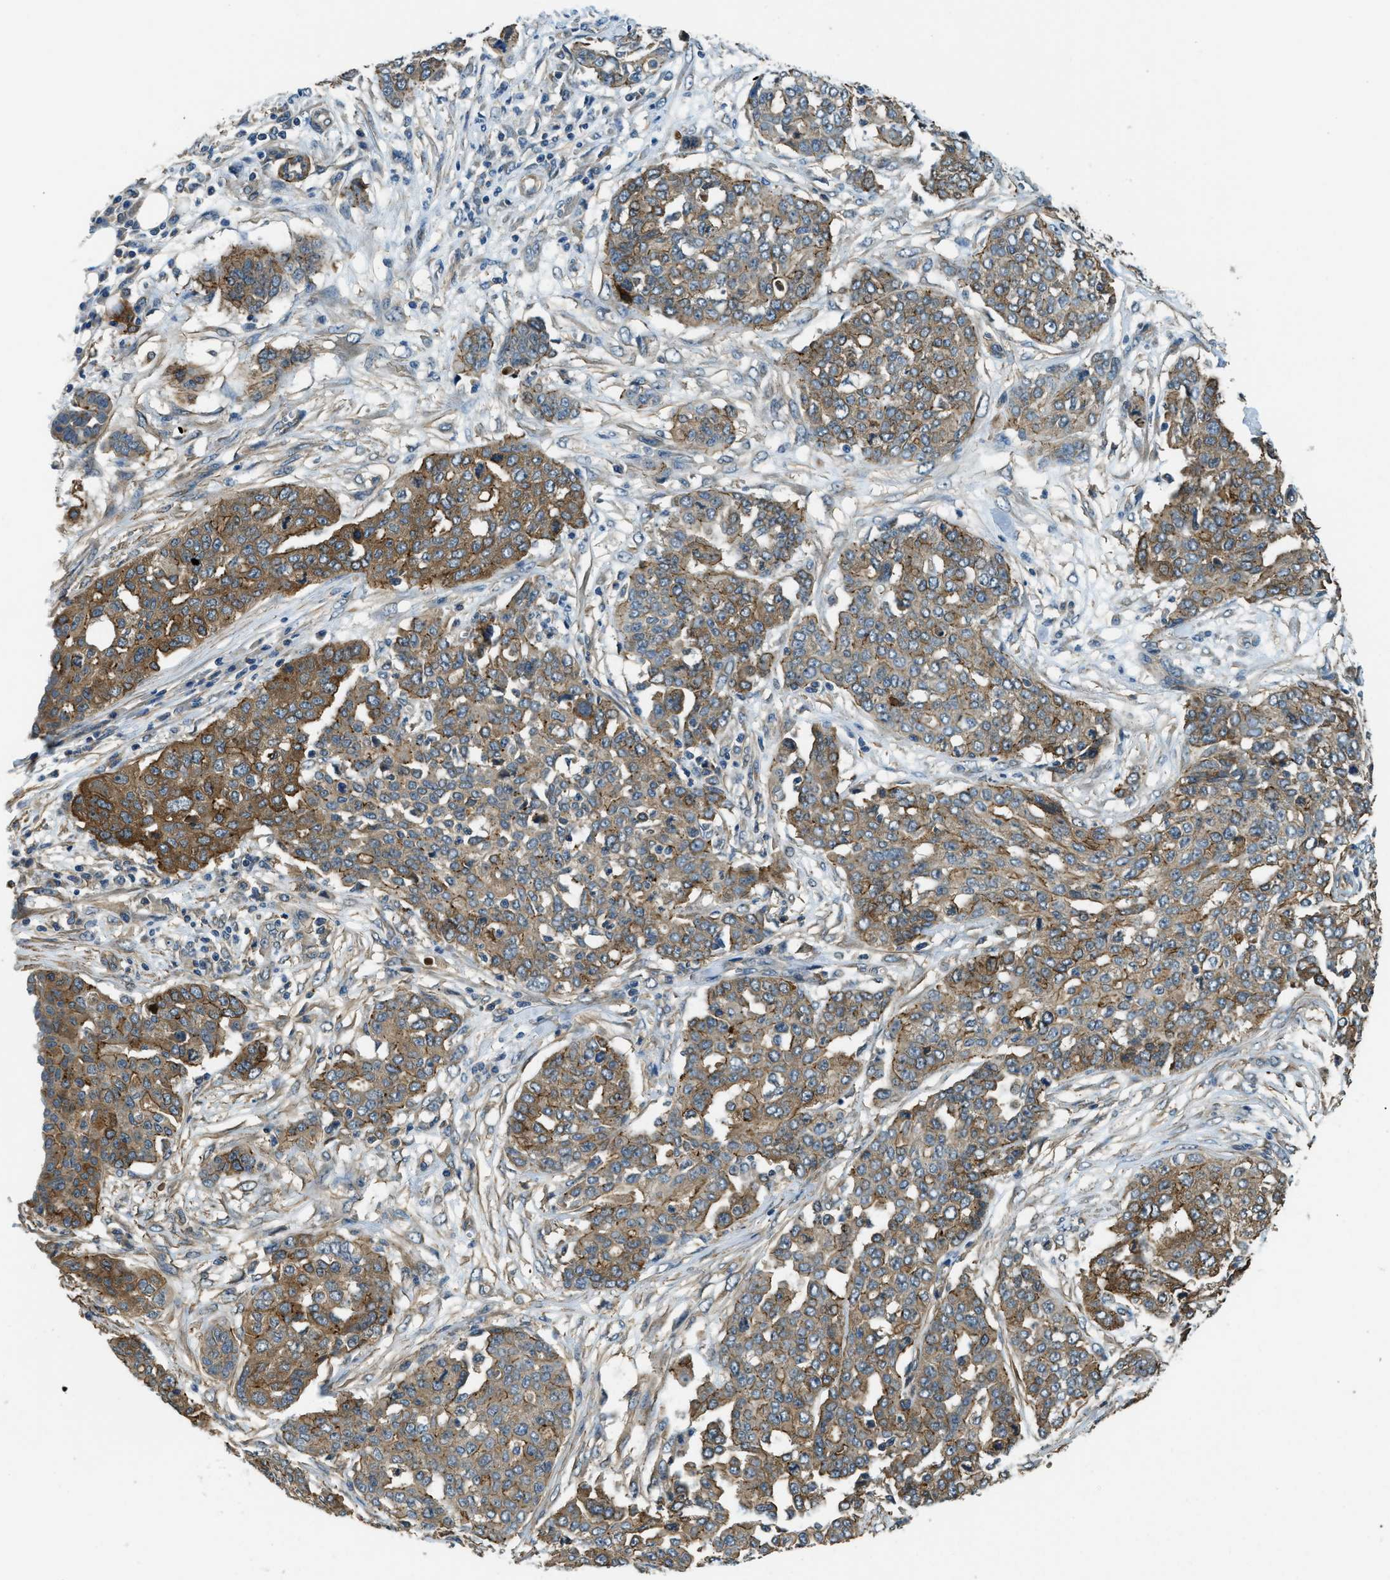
{"staining": {"intensity": "moderate", "quantity": ">75%", "location": "cytoplasmic/membranous"}, "tissue": "ovarian cancer", "cell_type": "Tumor cells", "image_type": "cancer", "snomed": [{"axis": "morphology", "description": "Cystadenocarcinoma, serous, NOS"}, {"axis": "topography", "description": "Soft tissue"}, {"axis": "topography", "description": "Ovary"}], "caption": "Ovarian cancer stained for a protein exhibits moderate cytoplasmic/membranous positivity in tumor cells.", "gene": "CGN", "patient": {"sex": "female", "age": 57}}